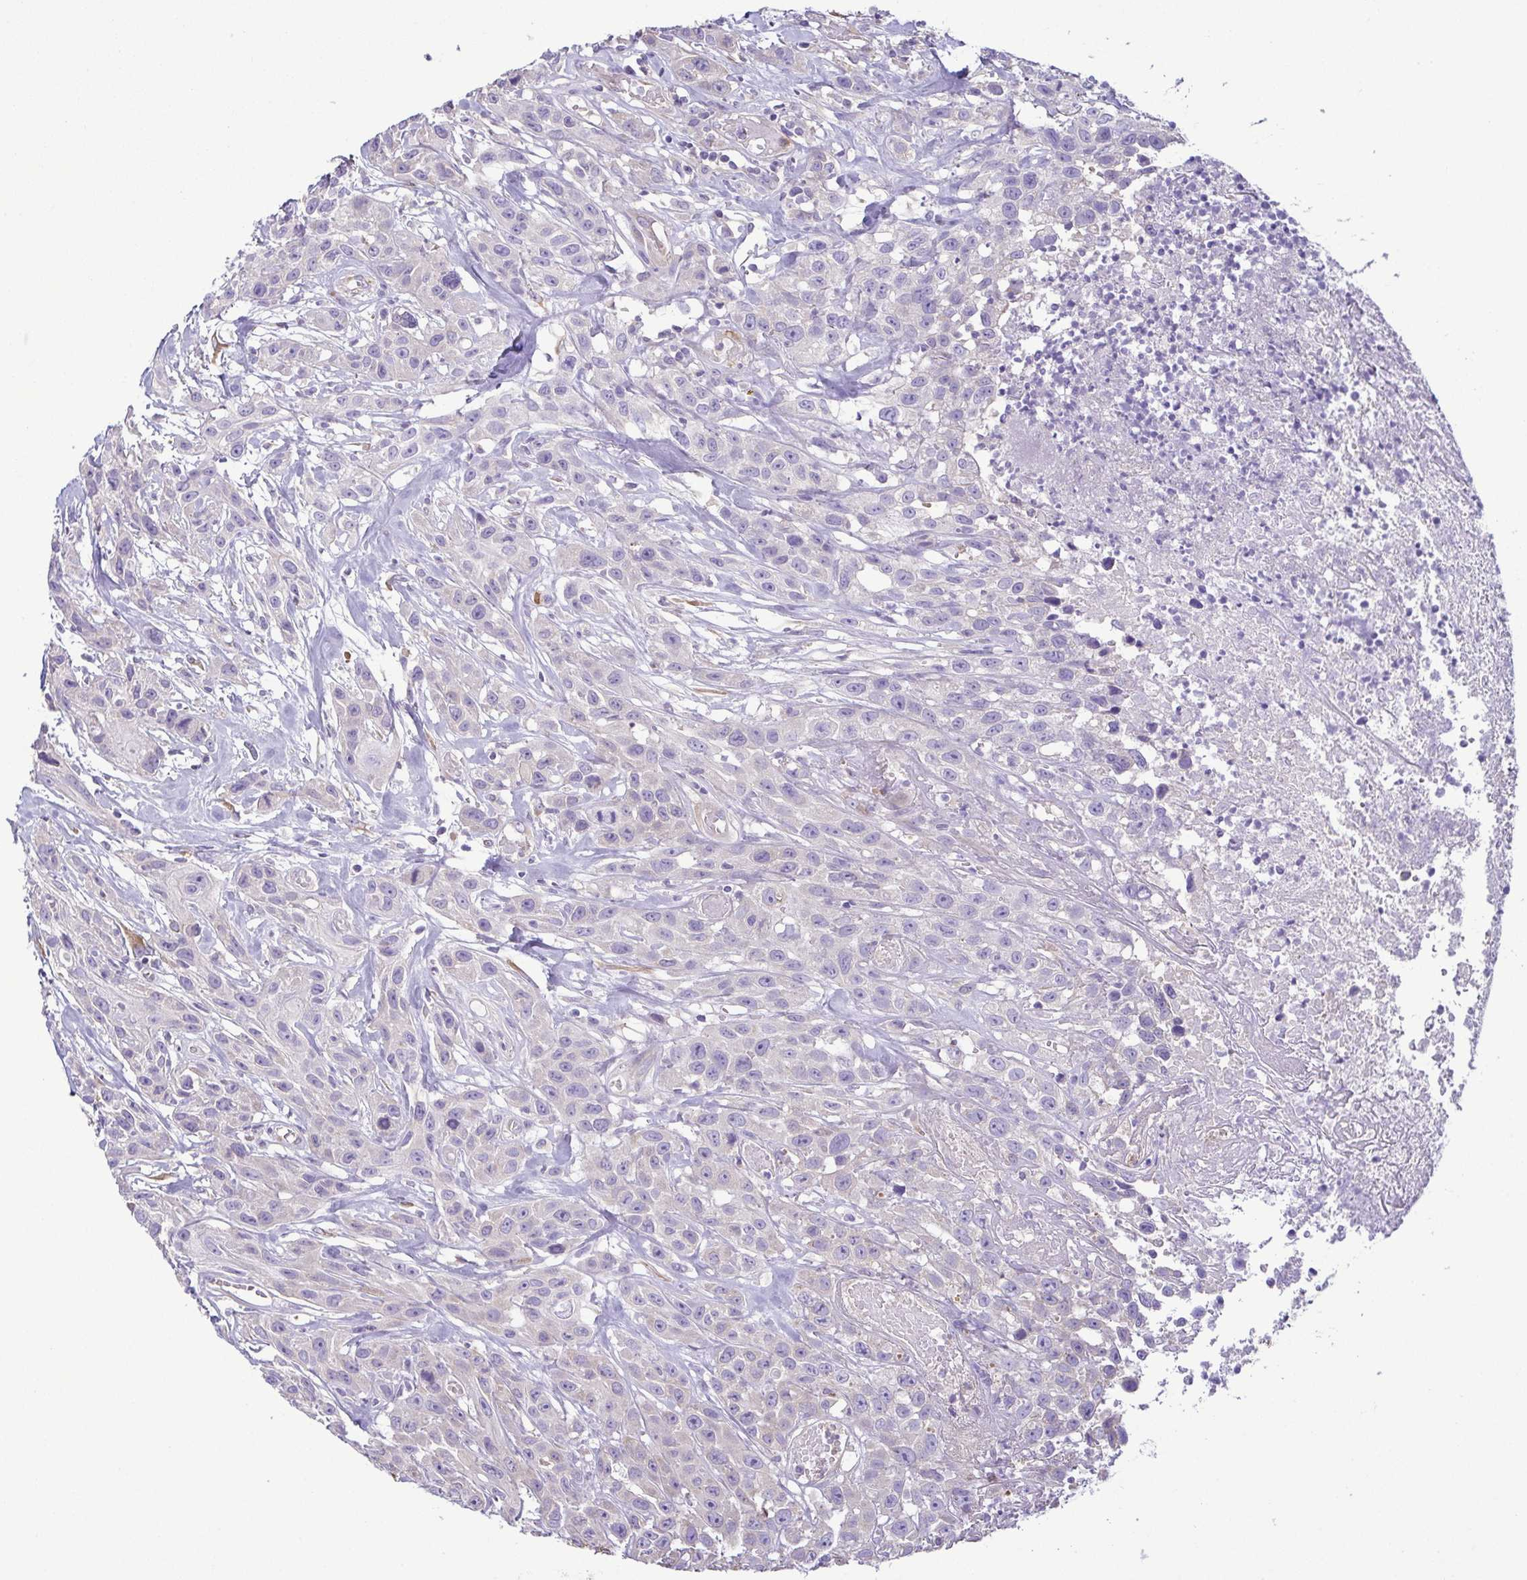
{"staining": {"intensity": "negative", "quantity": "none", "location": "none"}, "tissue": "head and neck cancer", "cell_type": "Tumor cells", "image_type": "cancer", "snomed": [{"axis": "morphology", "description": "Squamous cell carcinoma, NOS"}, {"axis": "topography", "description": "Head-Neck"}], "caption": "IHC histopathology image of human head and neck squamous cell carcinoma stained for a protein (brown), which demonstrates no expression in tumor cells.", "gene": "MYL10", "patient": {"sex": "male", "age": 57}}